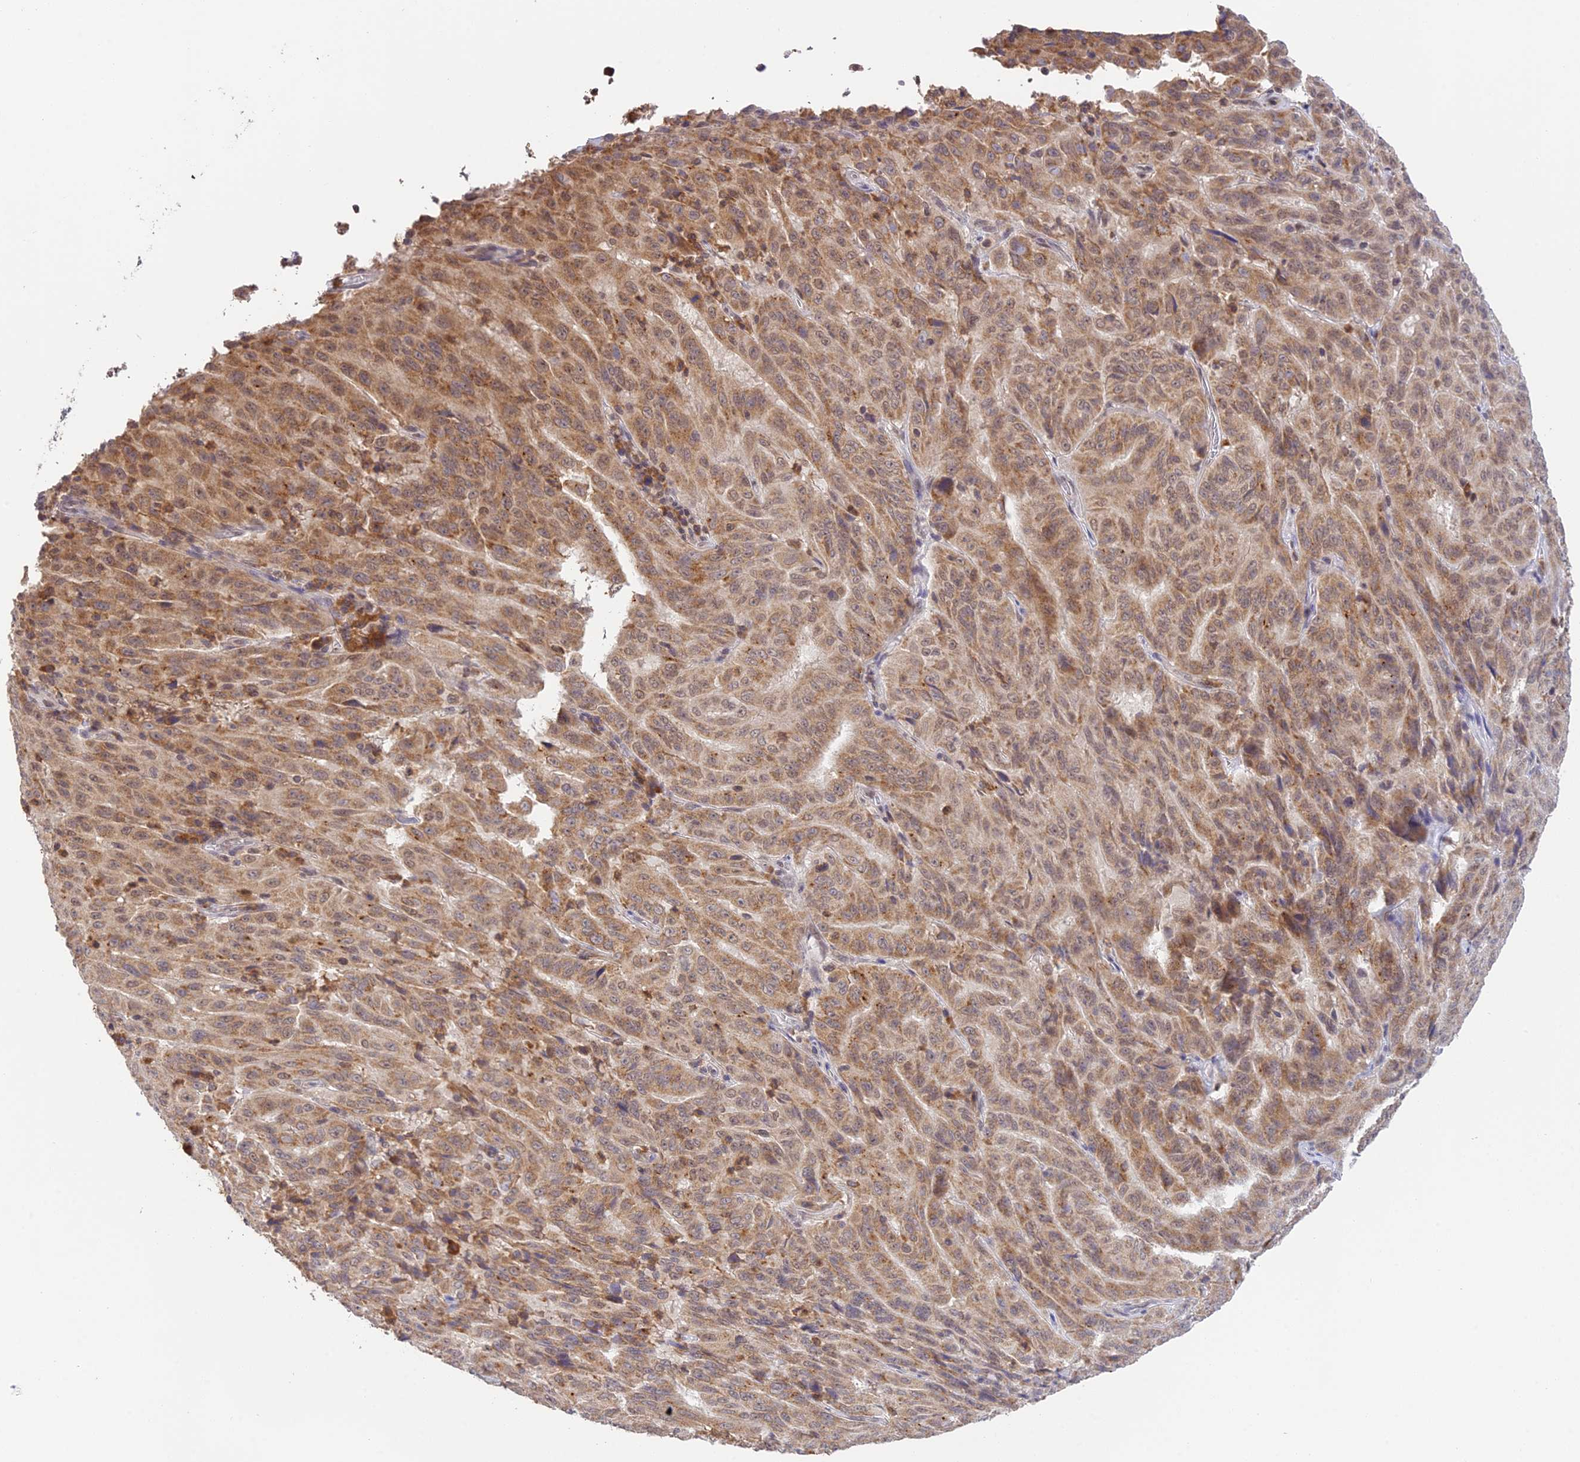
{"staining": {"intensity": "moderate", "quantity": ">75%", "location": "cytoplasmic/membranous"}, "tissue": "pancreatic cancer", "cell_type": "Tumor cells", "image_type": "cancer", "snomed": [{"axis": "morphology", "description": "Adenocarcinoma, NOS"}, {"axis": "topography", "description": "Pancreas"}], "caption": "Pancreatic cancer stained with a brown dye exhibits moderate cytoplasmic/membranous positive staining in about >75% of tumor cells.", "gene": "PEX16", "patient": {"sex": "male", "age": 63}}